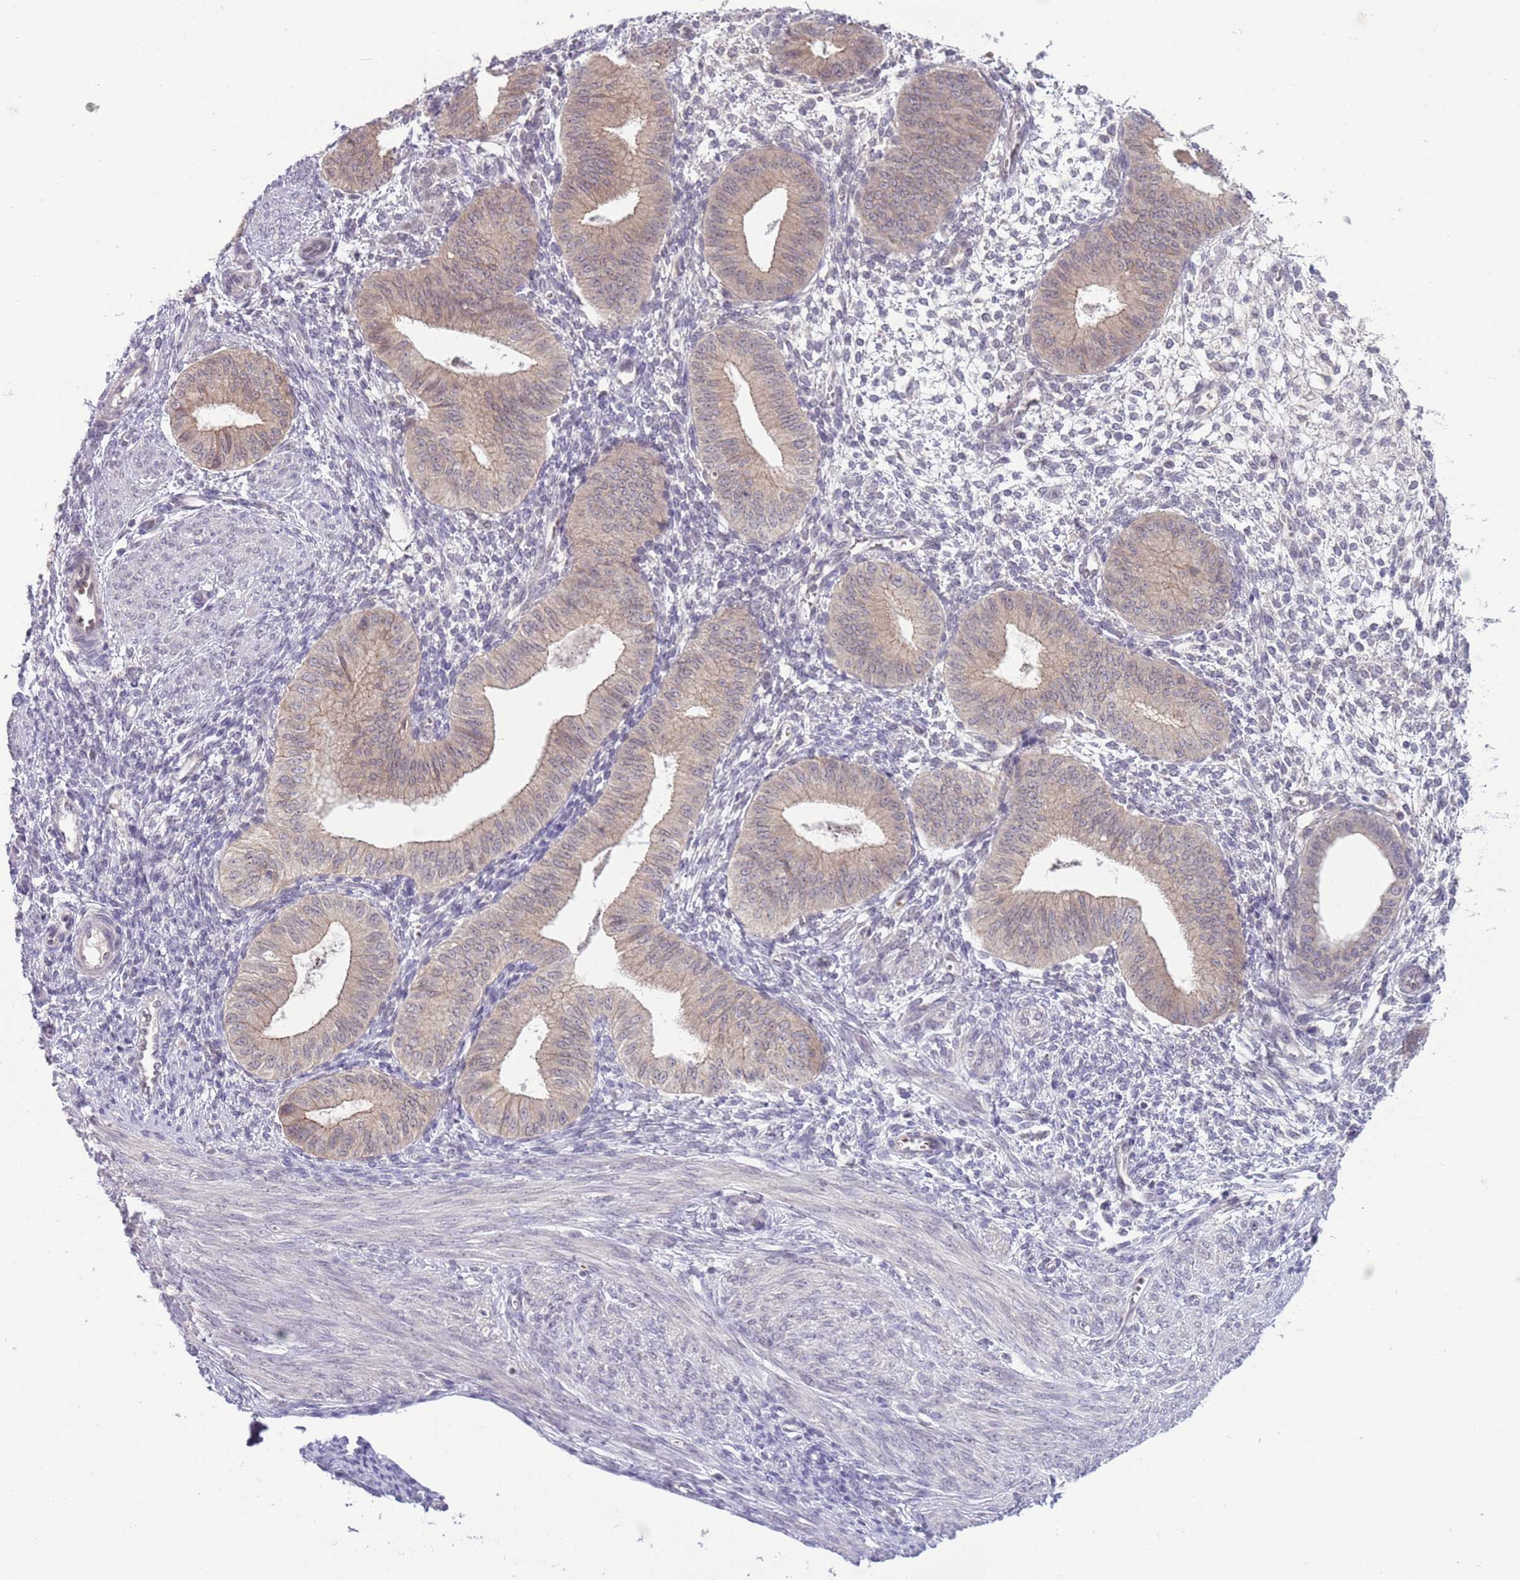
{"staining": {"intensity": "negative", "quantity": "none", "location": "none"}, "tissue": "endometrium", "cell_type": "Cells in endometrial stroma", "image_type": "normal", "snomed": [{"axis": "morphology", "description": "Normal tissue, NOS"}, {"axis": "topography", "description": "Endometrium"}], "caption": "DAB (3,3'-diaminobenzidine) immunohistochemical staining of benign human endometrium exhibits no significant expression in cells in endometrial stroma.", "gene": "TM2D1", "patient": {"sex": "female", "age": 49}}